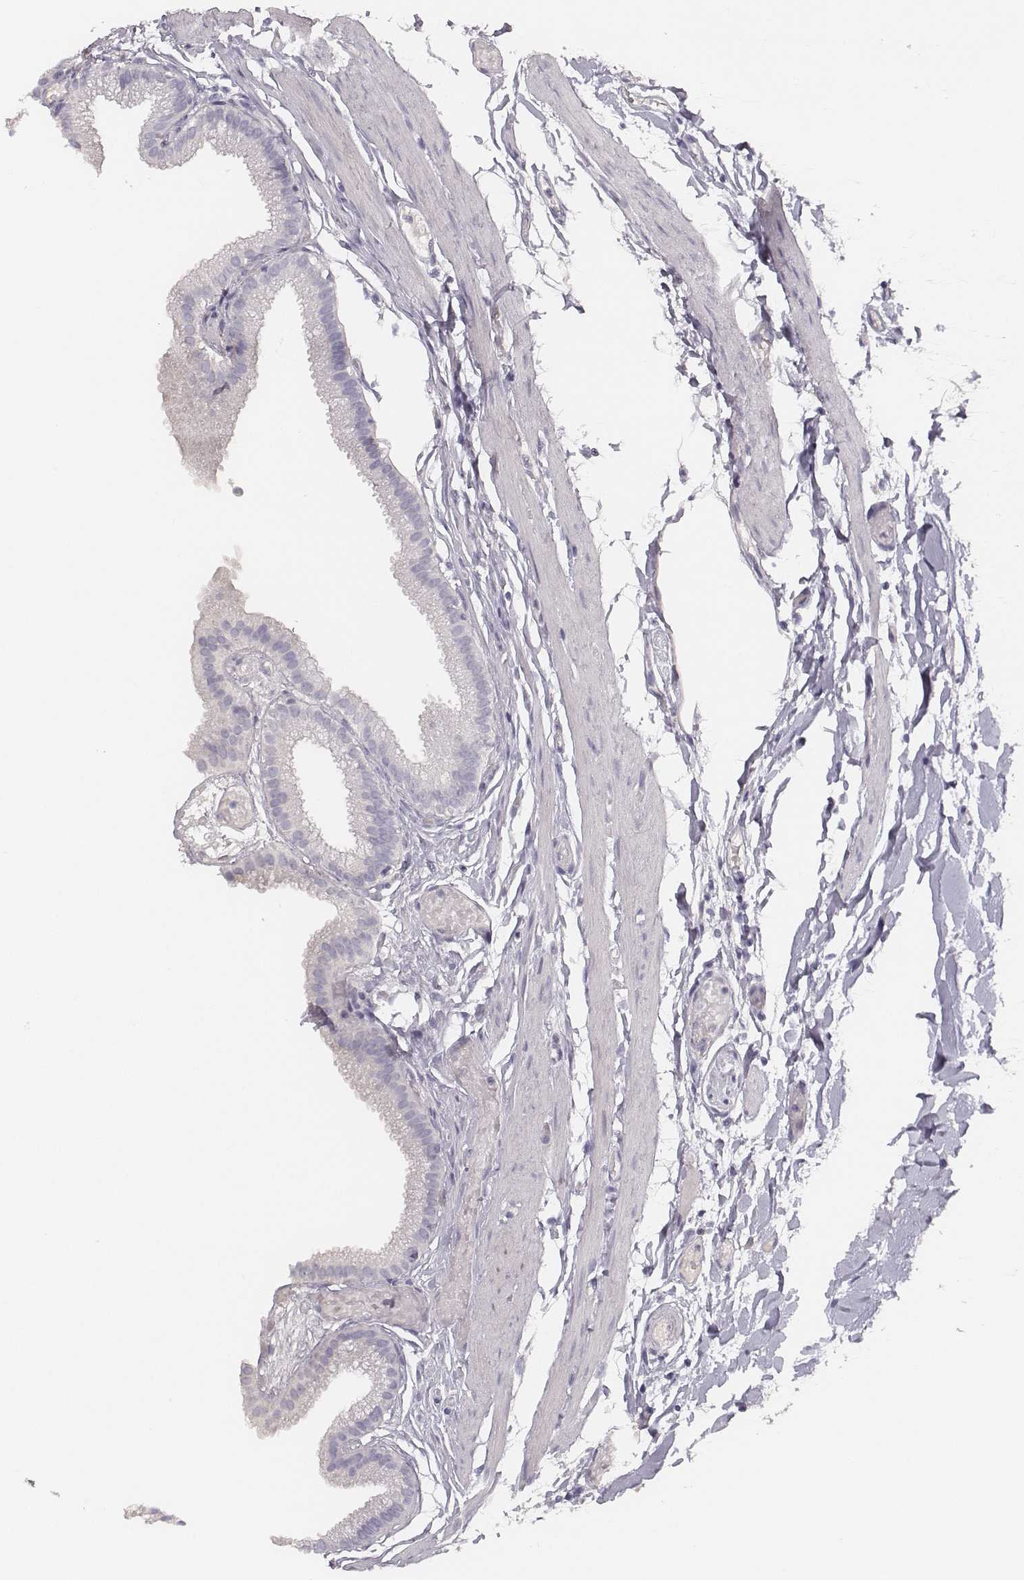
{"staining": {"intensity": "negative", "quantity": "none", "location": "none"}, "tissue": "gallbladder", "cell_type": "Glandular cells", "image_type": "normal", "snomed": [{"axis": "morphology", "description": "Normal tissue, NOS"}, {"axis": "topography", "description": "Gallbladder"}], "caption": "Micrograph shows no protein expression in glandular cells of benign gallbladder. (Stains: DAB IHC with hematoxylin counter stain, Microscopy: brightfield microscopy at high magnification).", "gene": "MYH6", "patient": {"sex": "female", "age": 45}}